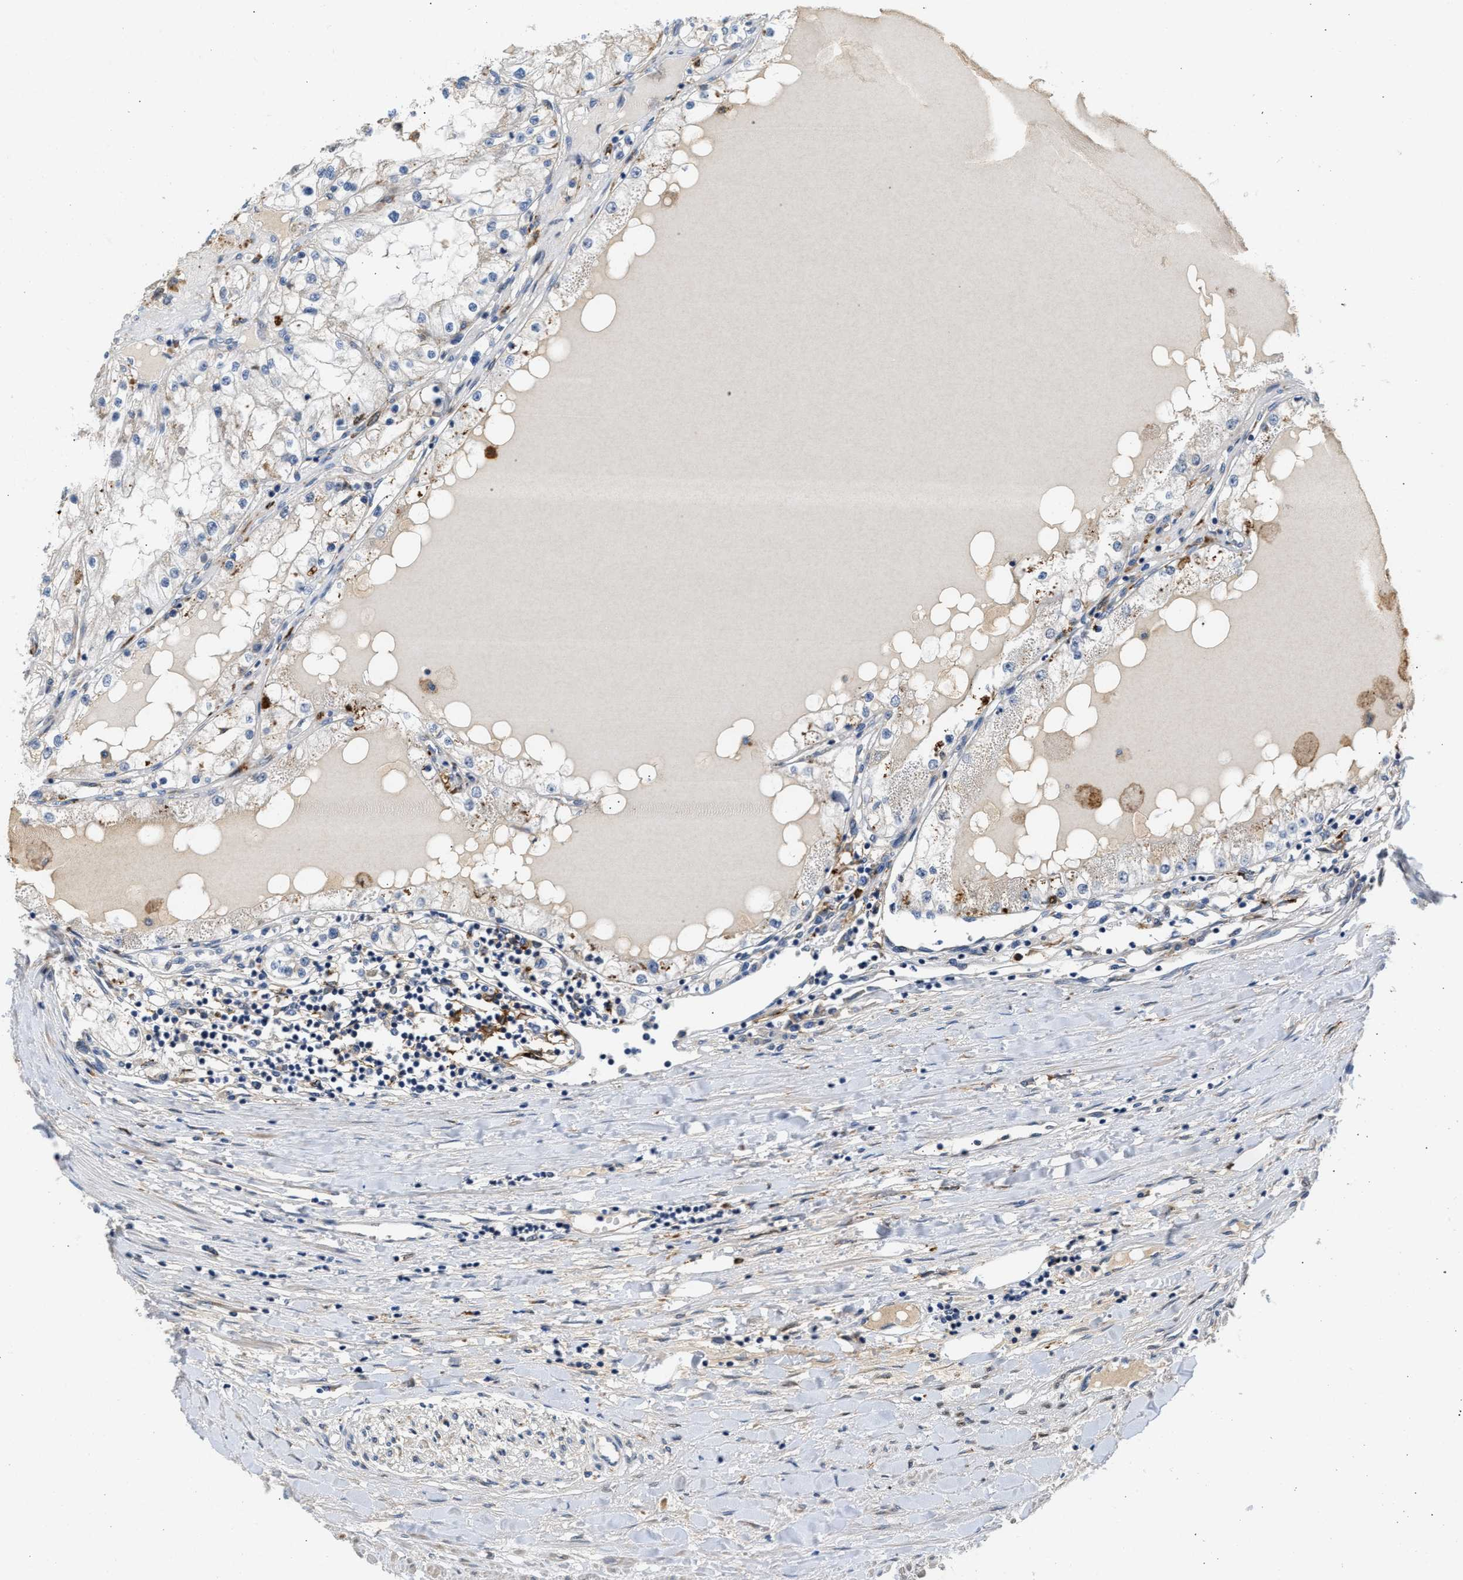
{"staining": {"intensity": "weak", "quantity": "<25%", "location": "cytoplasmic/membranous"}, "tissue": "renal cancer", "cell_type": "Tumor cells", "image_type": "cancer", "snomed": [{"axis": "morphology", "description": "Adenocarcinoma, NOS"}, {"axis": "topography", "description": "Kidney"}], "caption": "Protein analysis of renal adenocarcinoma exhibits no significant expression in tumor cells.", "gene": "PPM1L", "patient": {"sex": "male", "age": 68}}